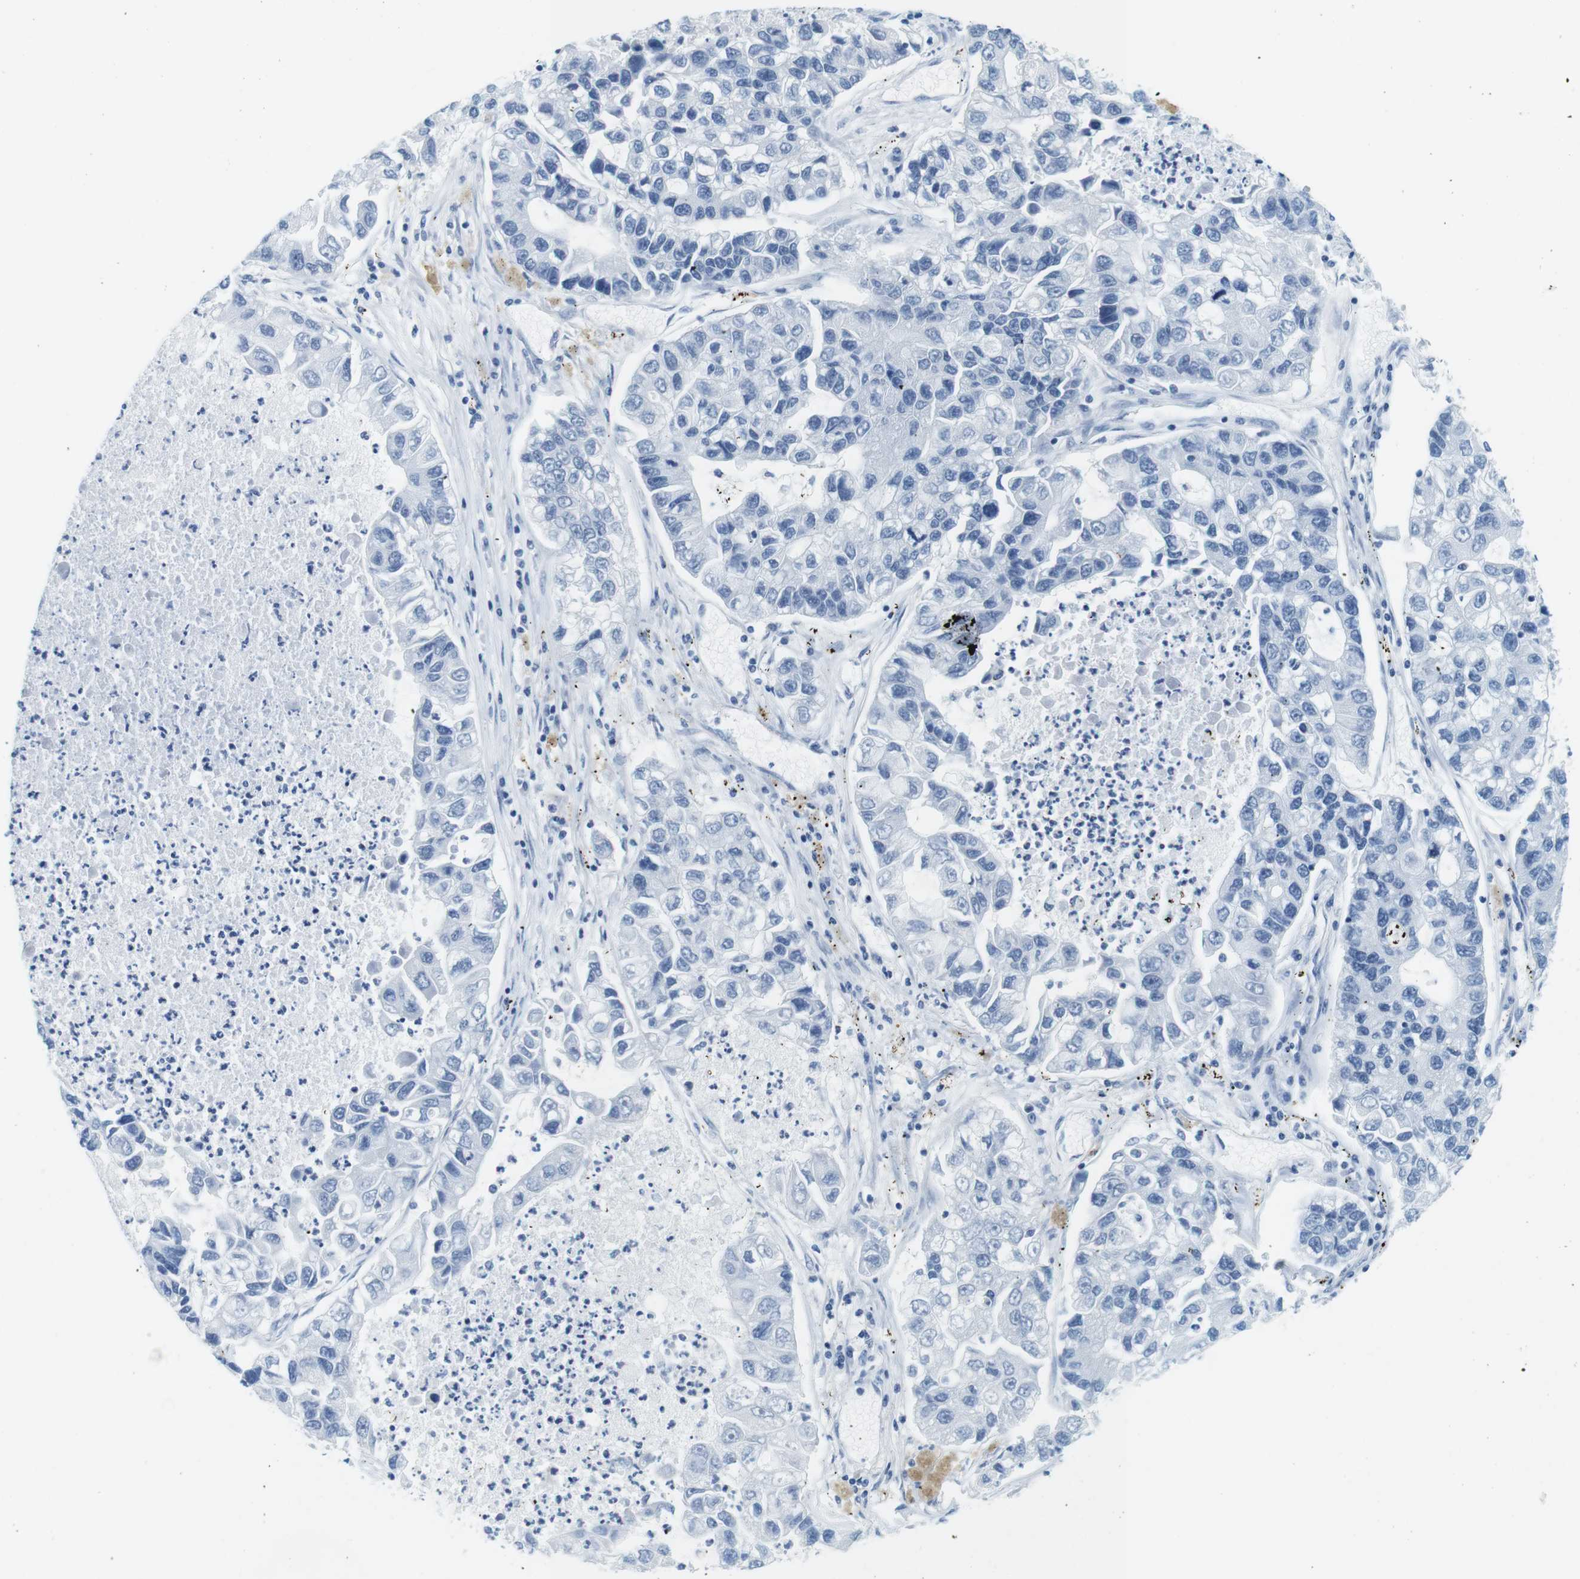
{"staining": {"intensity": "negative", "quantity": "none", "location": "none"}, "tissue": "lung cancer", "cell_type": "Tumor cells", "image_type": "cancer", "snomed": [{"axis": "morphology", "description": "Adenocarcinoma, NOS"}, {"axis": "topography", "description": "Lung"}], "caption": "Photomicrograph shows no protein expression in tumor cells of lung adenocarcinoma tissue.", "gene": "CYP2C9", "patient": {"sex": "female", "age": 51}}